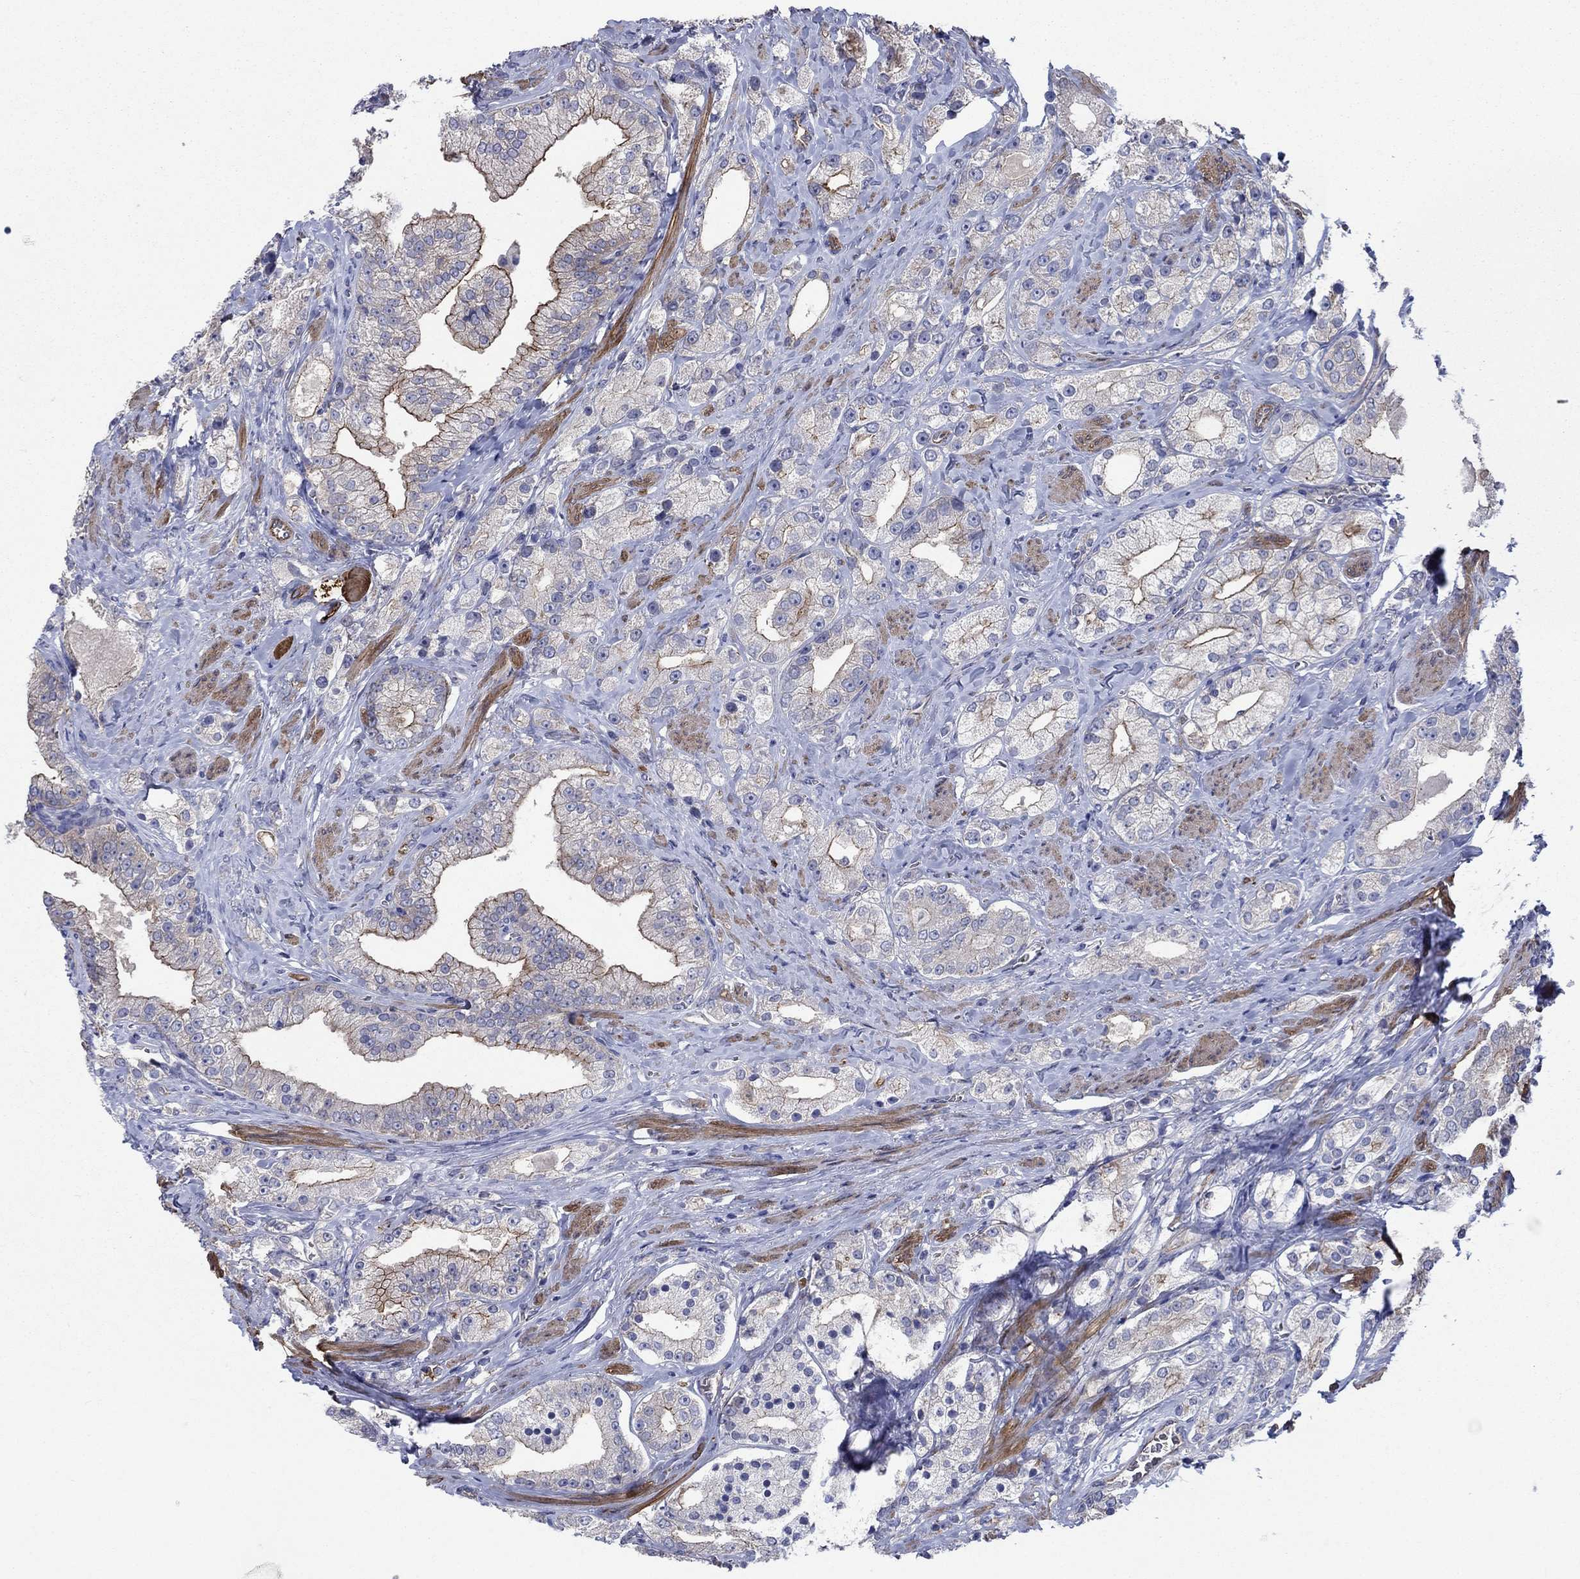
{"staining": {"intensity": "moderate", "quantity": "<25%", "location": "cytoplasmic/membranous"}, "tissue": "prostate cancer", "cell_type": "Tumor cells", "image_type": "cancer", "snomed": [{"axis": "morphology", "description": "Adenocarcinoma, NOS"}, {"axis": "topography", "description": "Prostate and seminal vesicle, NOS"}, {"axis": "topography", "description": "Prostate"}], "caption": "Protein positivity by immunohistochemistry (IHC) reveals moderate cytoplasmic/membranous staining in approximately <25% of tumor cells in adenocarcinoma (prostate).", "gene": "FLNC", "patient": {"sex": "male", "age": 67}}